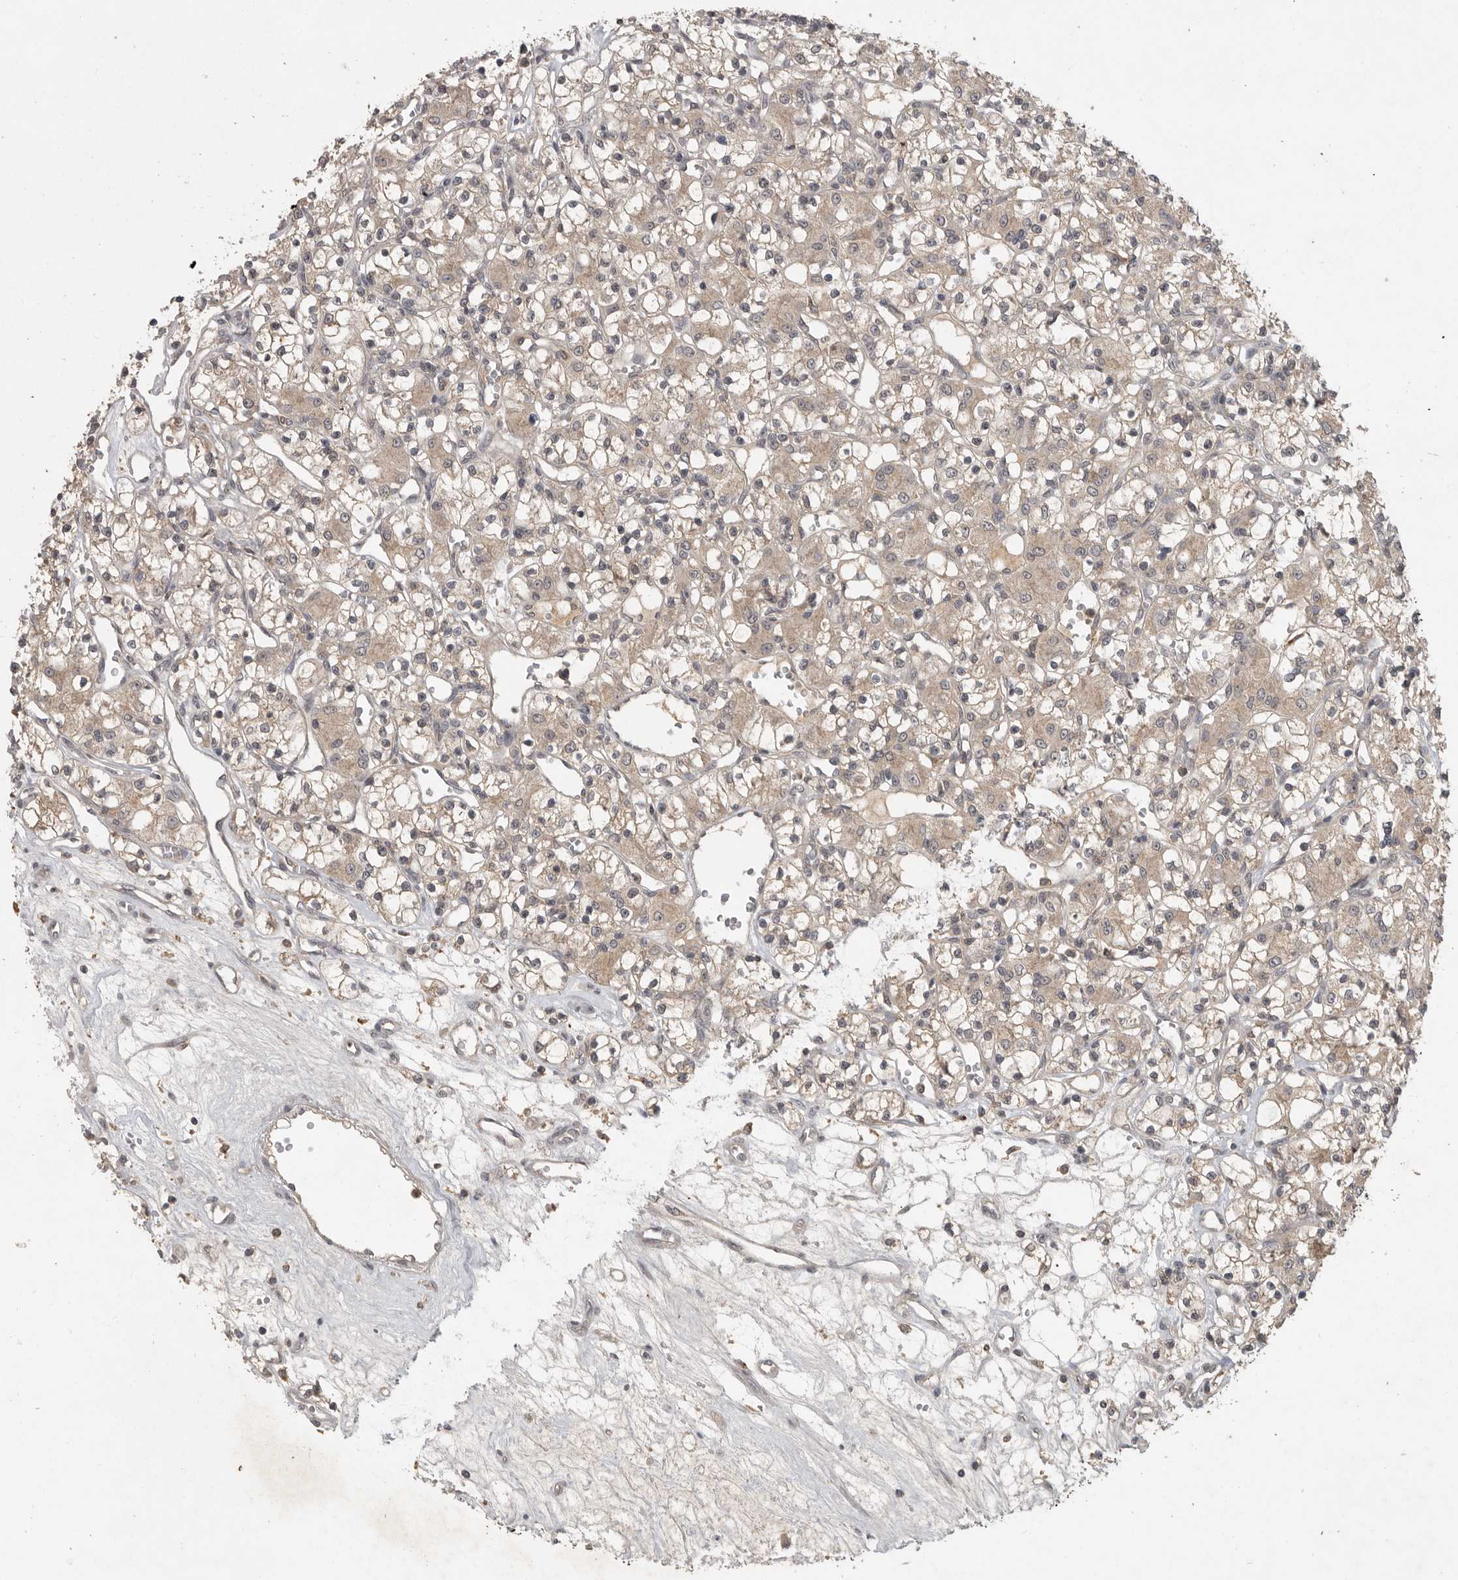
{"staining": {"intensity": "weak", "quantity": "25%-75%", "location": "cytoplasmic/membranous"}, "tissue": "renal cancer", "cell_type": "Tumor cells", "image_type": "cancer", "snomed": [{"axis": "morphology", "description": "Adenocarcinoma, NOS"}, {"axis": "topography", "description": "Kidney"}], "caption": "Renal cancer (adenocarcinoma) stained with a brown dye demonstrates weak cytoplasmic/membranous positive expression in about 25%-75% of tumor cells.", "gene": "ADAMTS4", "patient": {"sex": "female", "age": 59}}